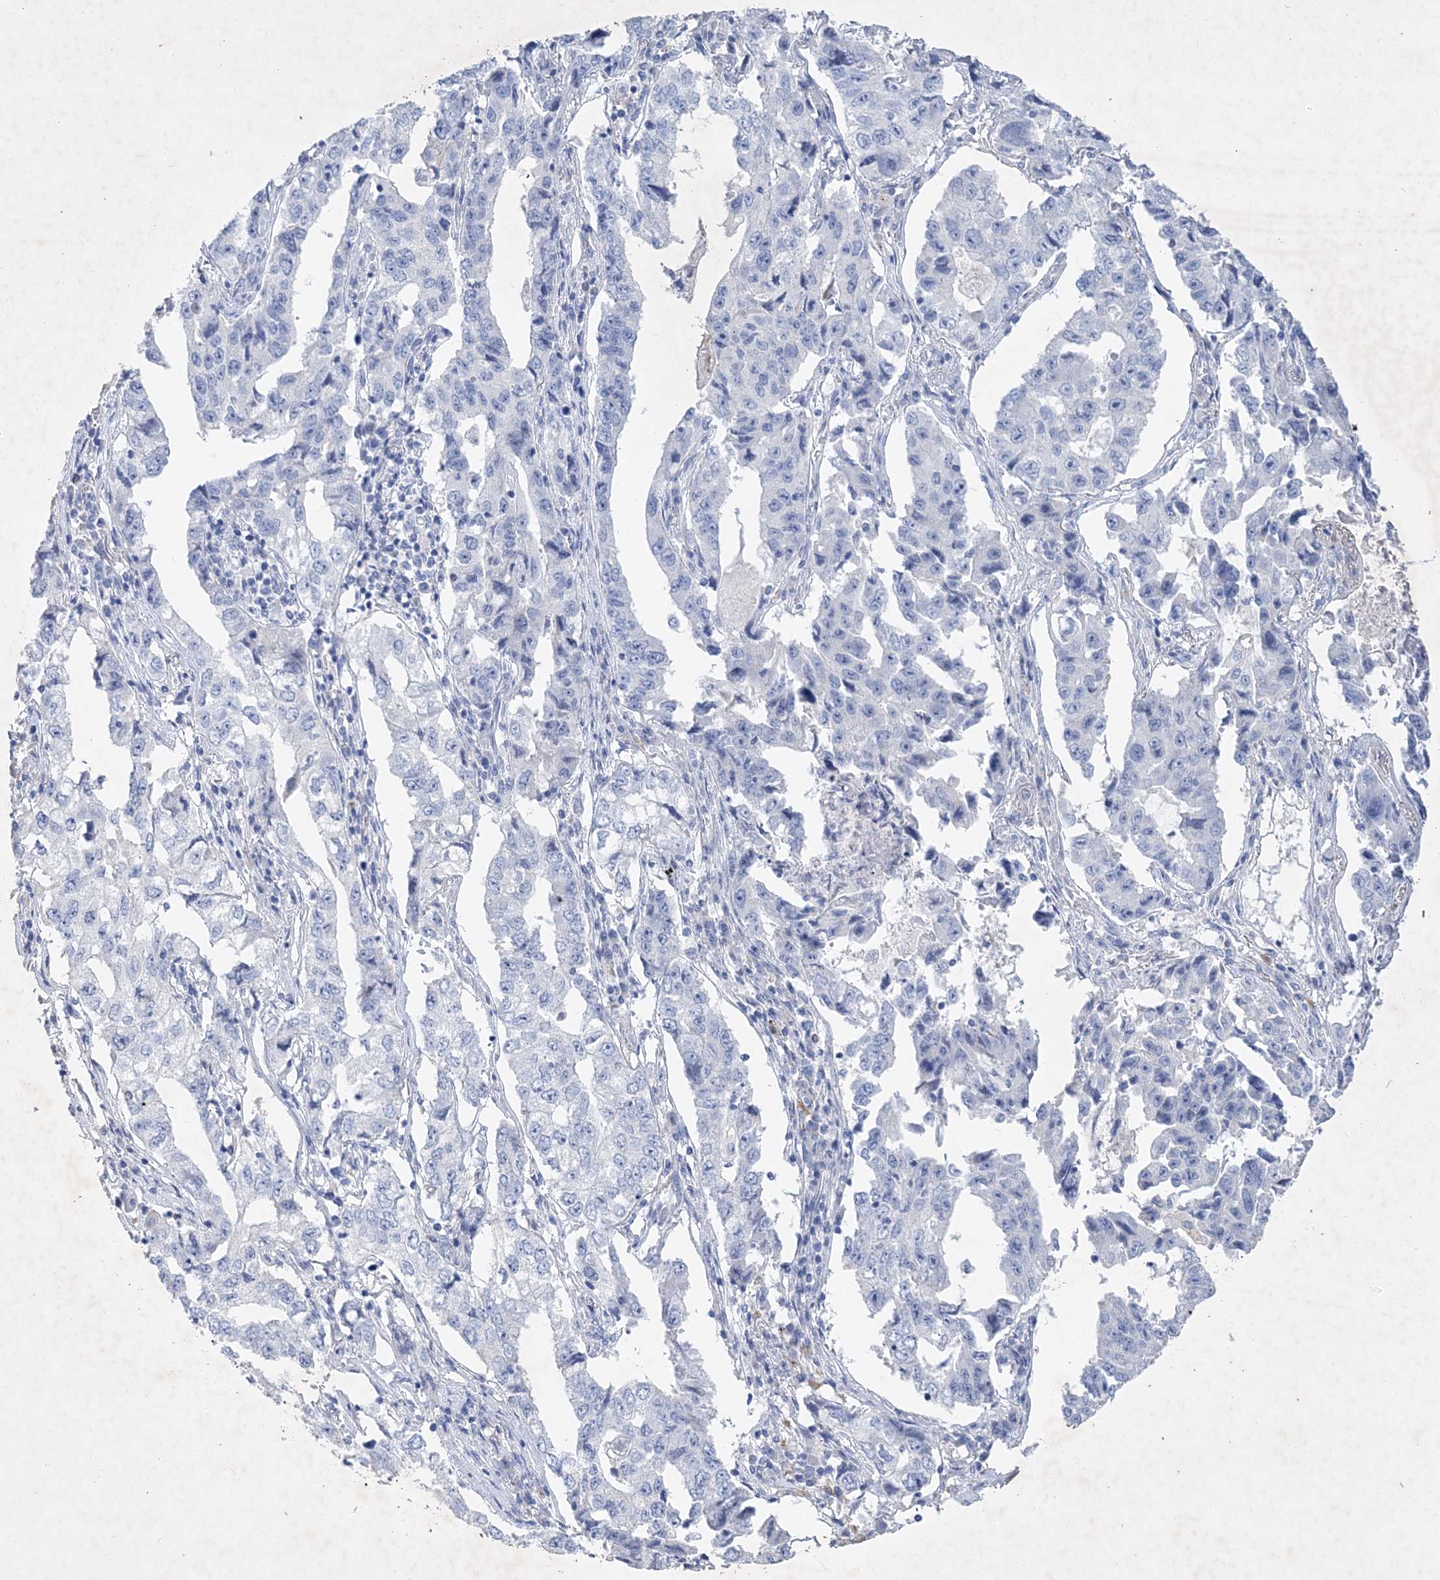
{"staining": {"intensity": "negative", "quantity": "none", "location": "none"}, "tissue": "lung cancer", "cell_type": "Tumor cells", "image_type": "cancer", "snomed": [{"axis": "morphology", "description": "Adenocarcinoma, NOS"}, {"axis": "topography", "description": "Lung"}], "caption": "Micrograph shows no significant protein staining in tumor cells of lung cancer.", "gene": "COPS8", "patient": {"sex": "female", "age": 51}}